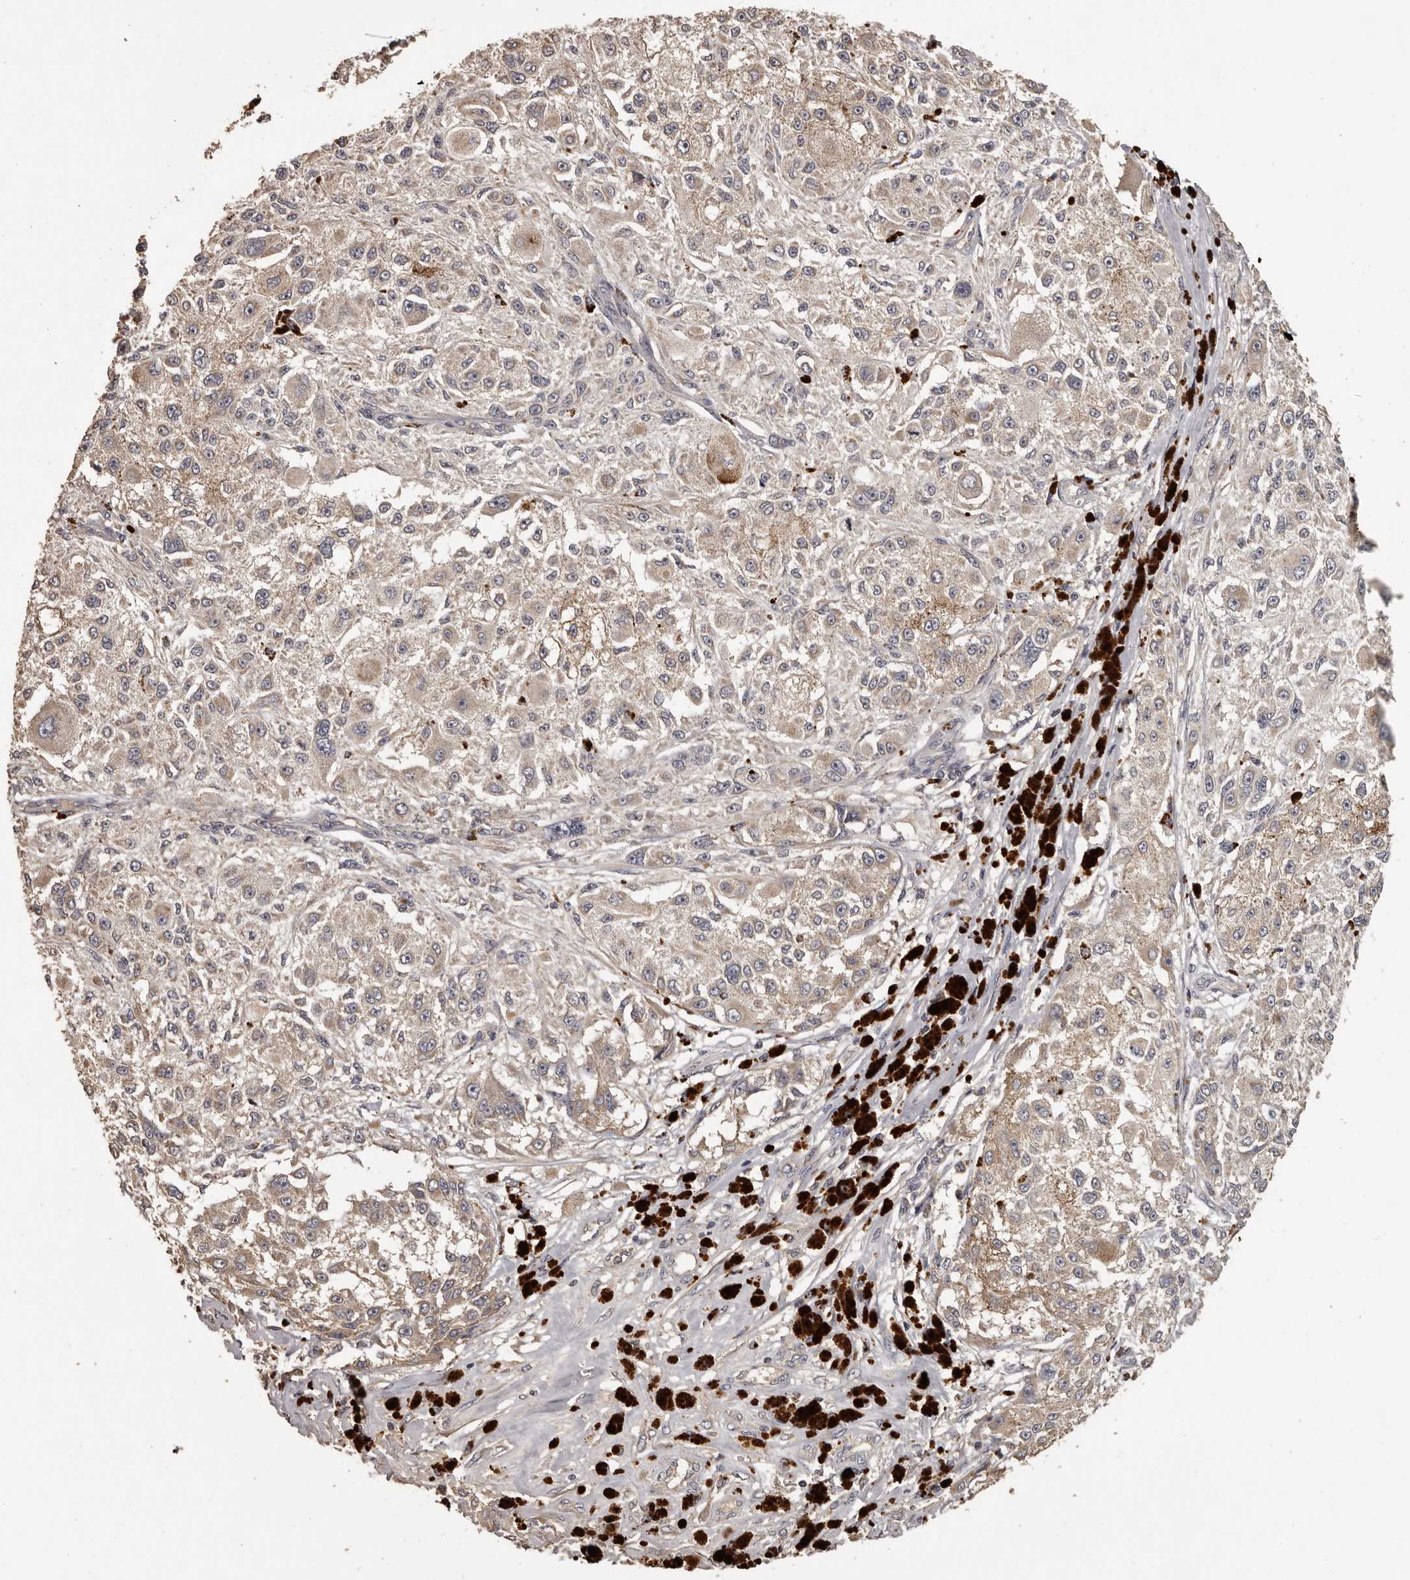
{"staining": {"intensity": "weak", "quantity": "<25%", "location": "cytoplasmic/membranous"}, "tissue": "melanoma", "cell_type": "Tumor cells", "image_type": "cancer", "snomed": [{"axis": "morphology", "description": "Necrosis, NOS"}, {"axis": "morphology", "description": "Malignant melanoma, NOS"}, {"axis": "topography", "description": "Skin"}], "caption": "Malignant melanoma stained for a protein using immunohistochemistry displays no positivity tumor cells.", "gene": "MGAT5", "patient": {"sex": "female", "age": 87}}